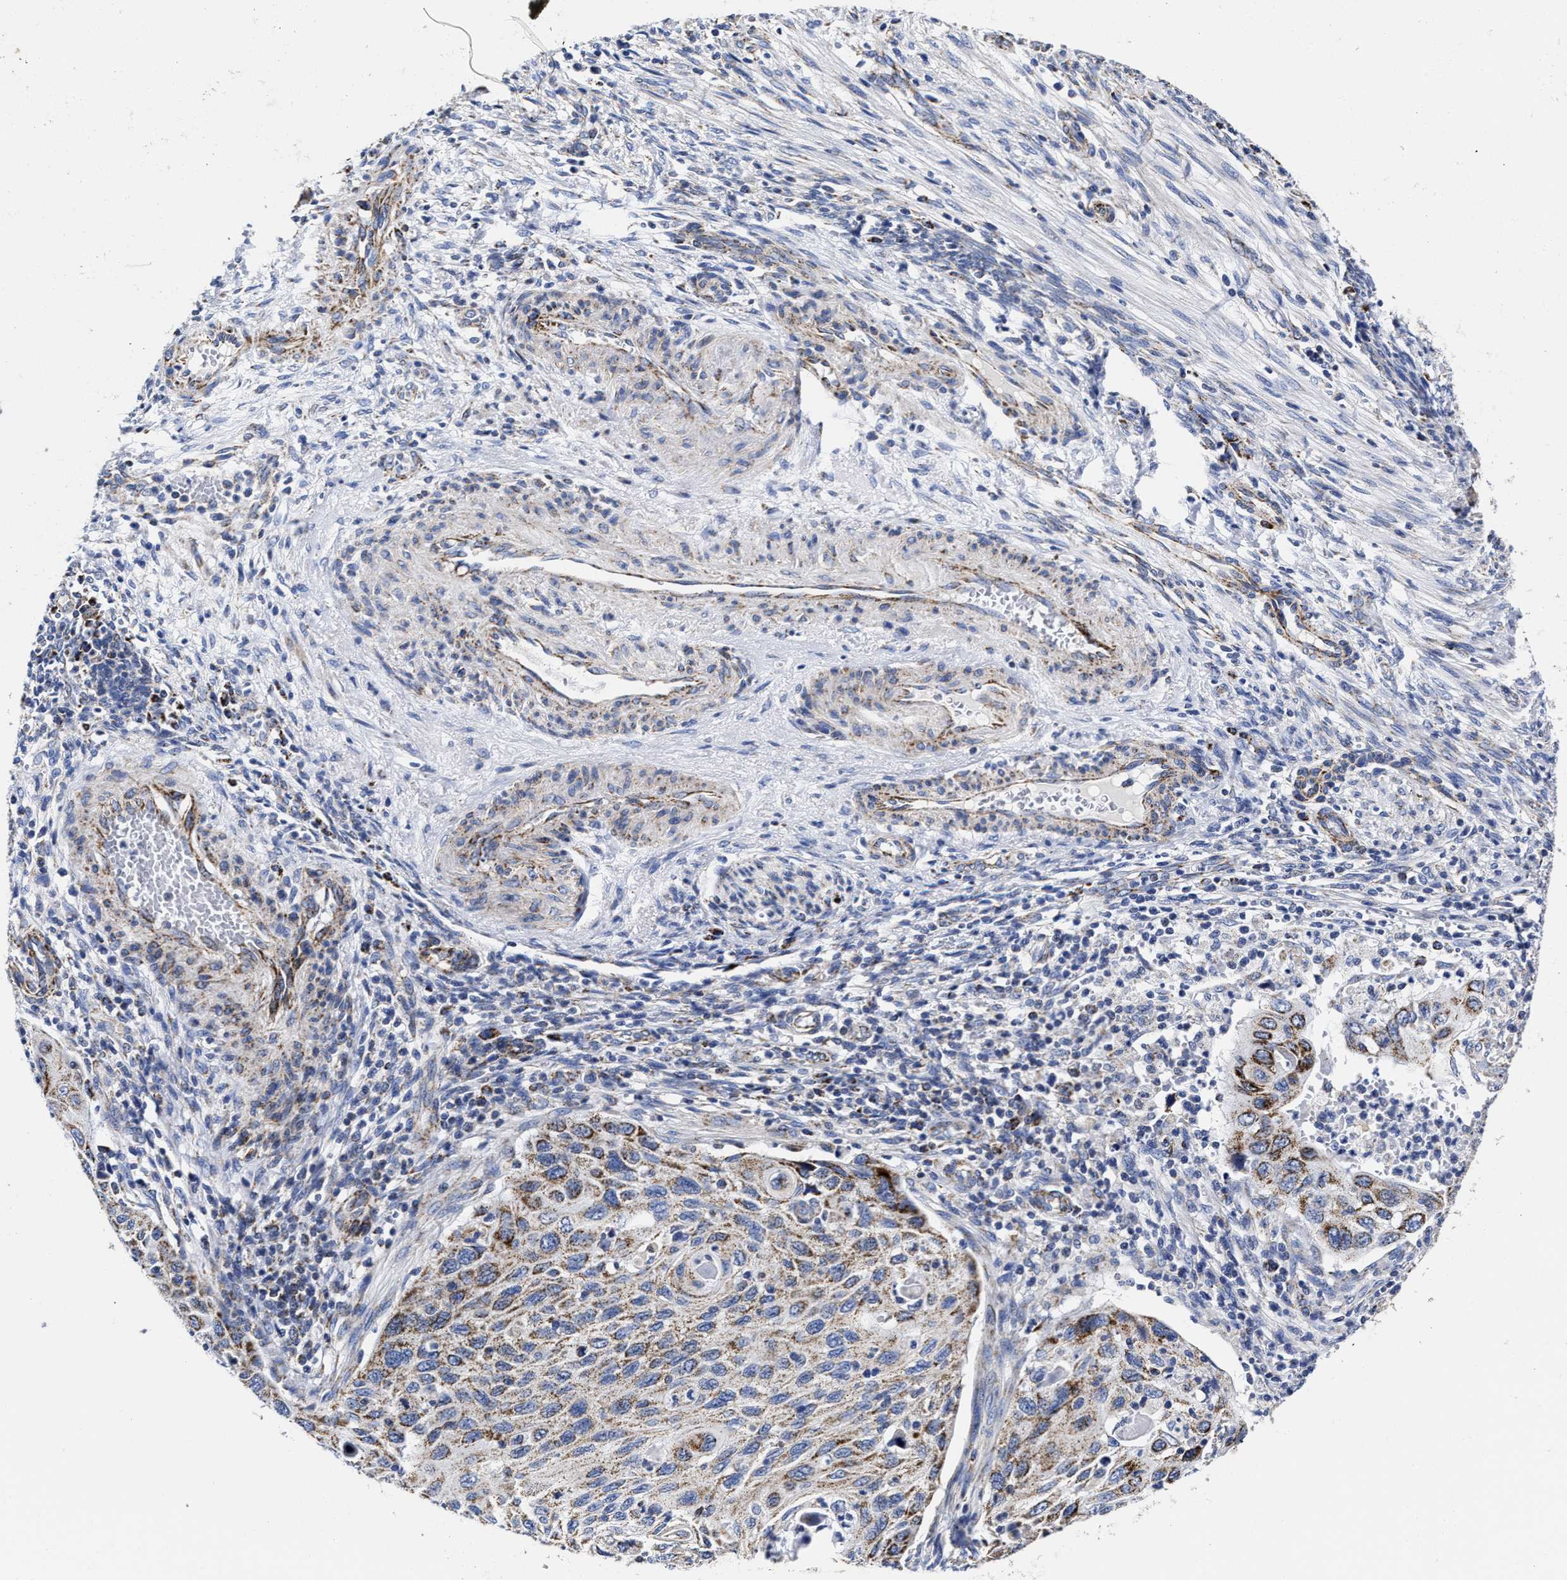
{"staining": {"intensity": "moderate", "quantity": "25%-75%", "location": "cytoplasmic/membranous"}, "tissue": "cervical cancer", "cell_type": "Tumor cells", "image_type": "cancer", "snomed": [{"axis": "morphology", "description": "Squamous cell carcinoma, NOS"}, {"axis": "topography", "description": "Cervix"}], "caption": "Approximately 25%-75% of tumor cells in cervical squamous cell carcinoma demonstrate moderate cytoplasmic/membranous protein expression as visualized by brown immunohistochemical staining.", "gene": "HINT2", "patient": {"sex": "female", "age": 70}}